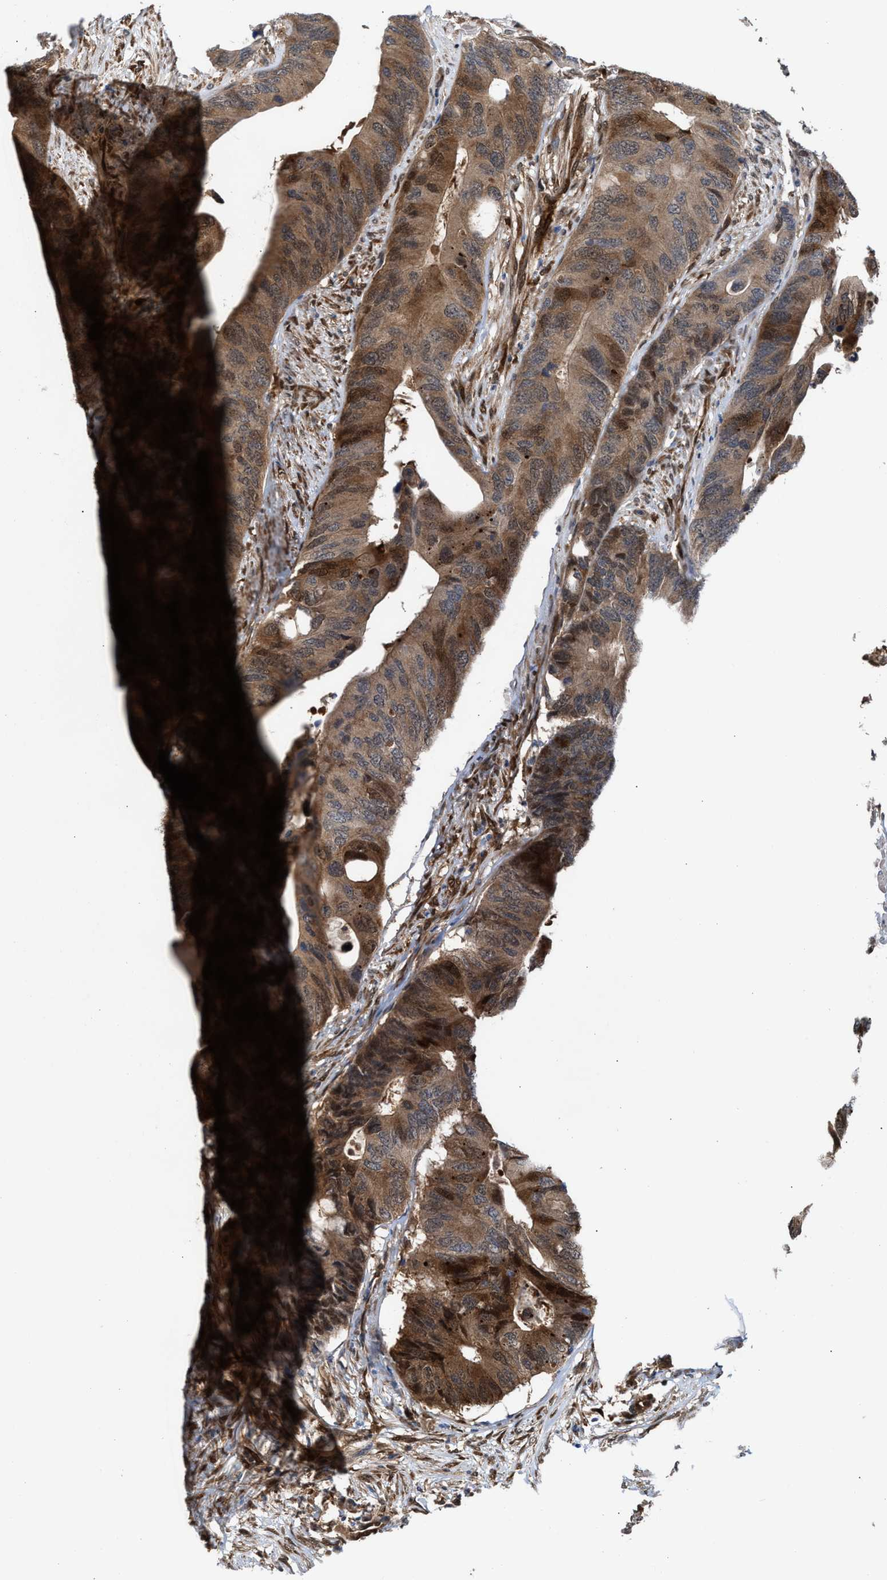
{"staining": {"intensity": "moderate", "quantity": ">75%", "location": "cytoplasmic/membranous,nuclear"}, "tissue": "colorectal cancer", "cell_type": "Tumor cells", "image_type": "cancer", "snomed": [{"axis": "morphology", "description": "Adenocarcinoma, NOS"}, {"axis": "topography", "description": "Colon"}], "caption": "Immunohistochemical staining of human adenocarcinoma (colorectal) displays medium levels of moderate cytoplasmic/membranous and nuclear staining in approximately >75% of tumor cells.", "gene": "TP53I3", "patient": {"sex": "male", "age": 71}}